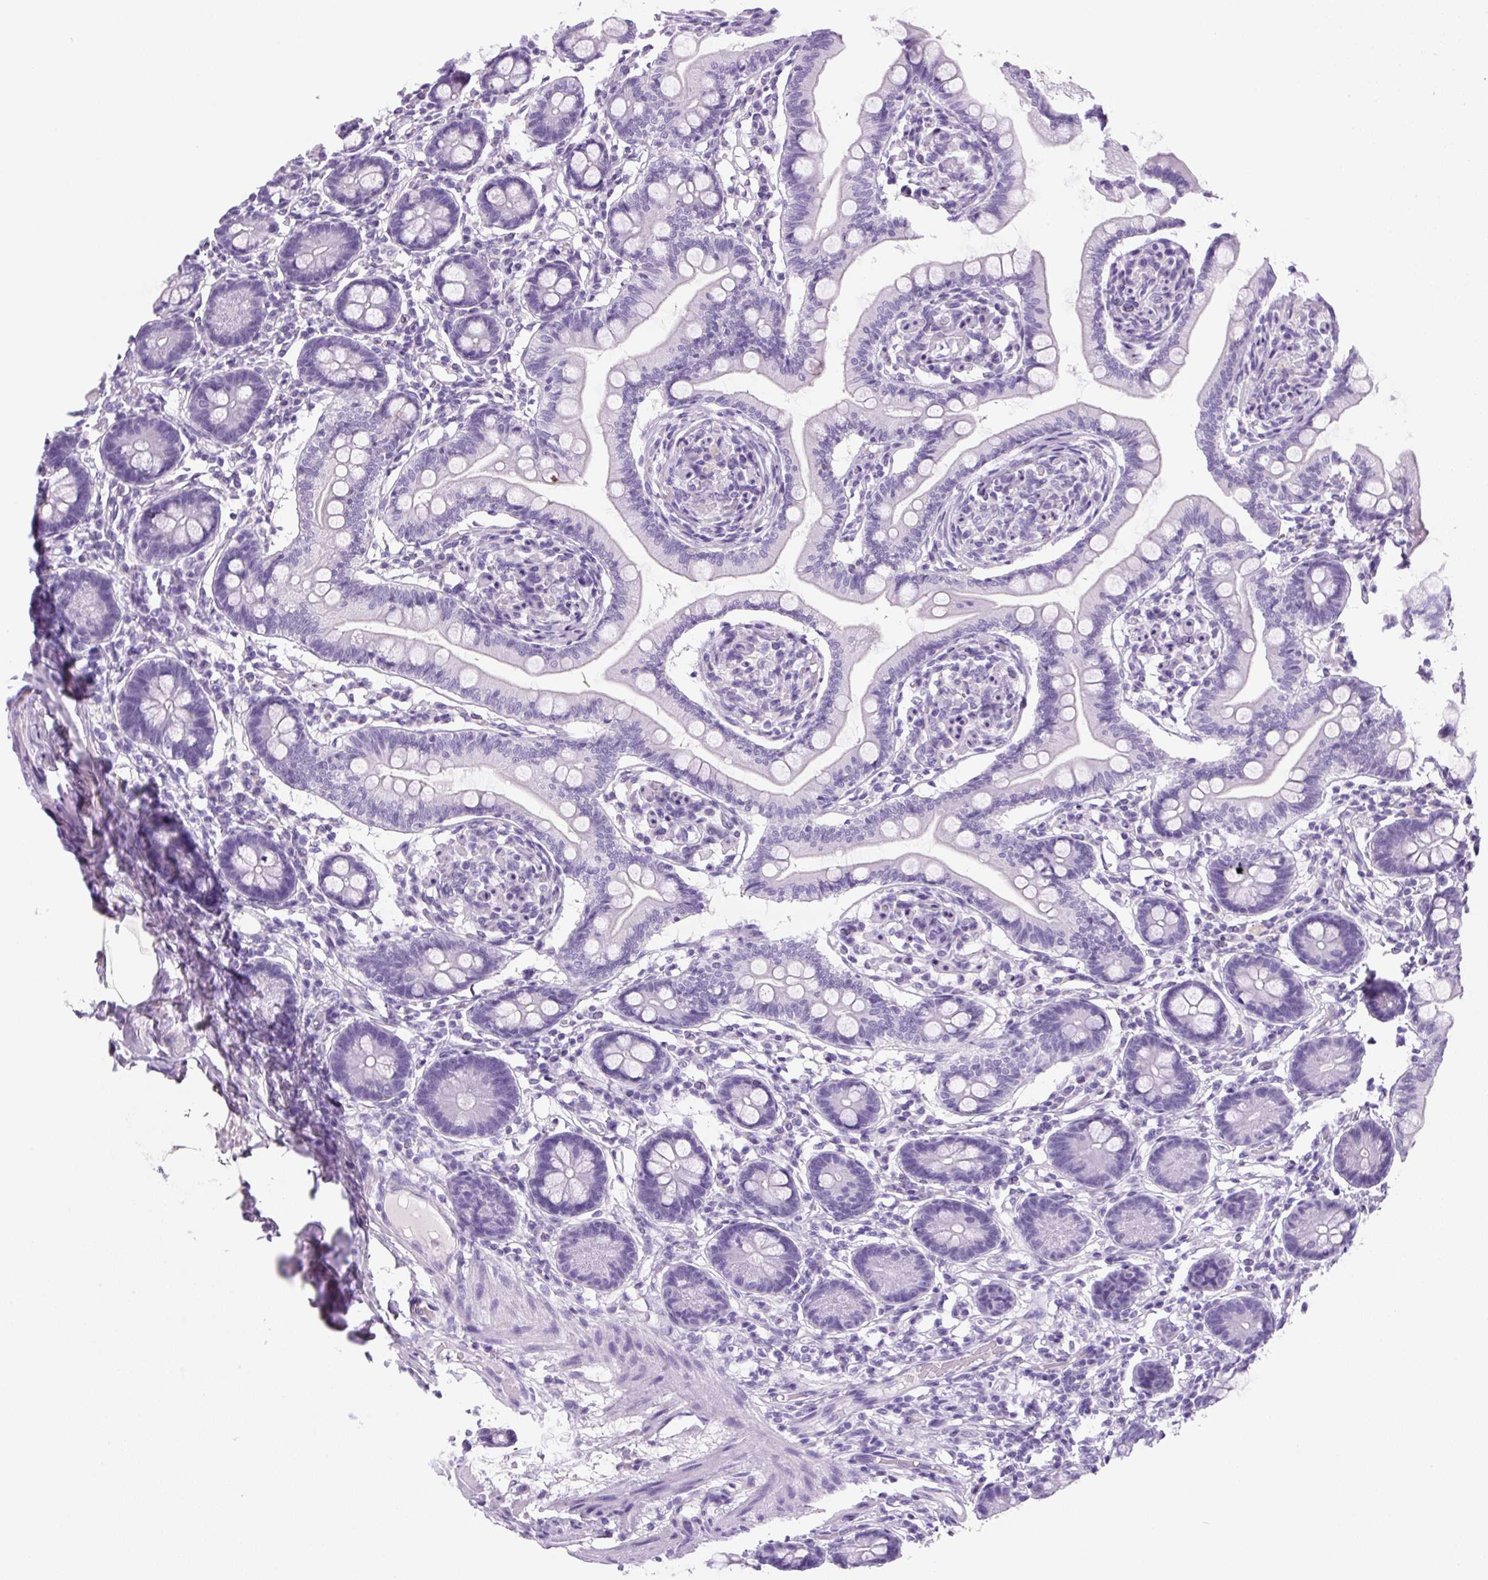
{"staining": {"intensity": "negative", "quantity": "none", "location": "none"}, "tissue": "small intestine", "cell_type": "Glandular cells", "image_type": "normal", "snomed": [{"axis": "morphology", "description": "Normal tissue, NOS"}, {"axis": "topography", "description": "Small intestine"}], "caption": "Immunohistochemistry of unremarkable small intestine reveals no expression in glandular cells. (DAB (3,3'-diaminobenzidine) immunohistochemistry (IHC) visualized using brightfield microscopy, high magnification).", "gene": "PRRT1", "patient": {"sex": "female", "age": 64}}